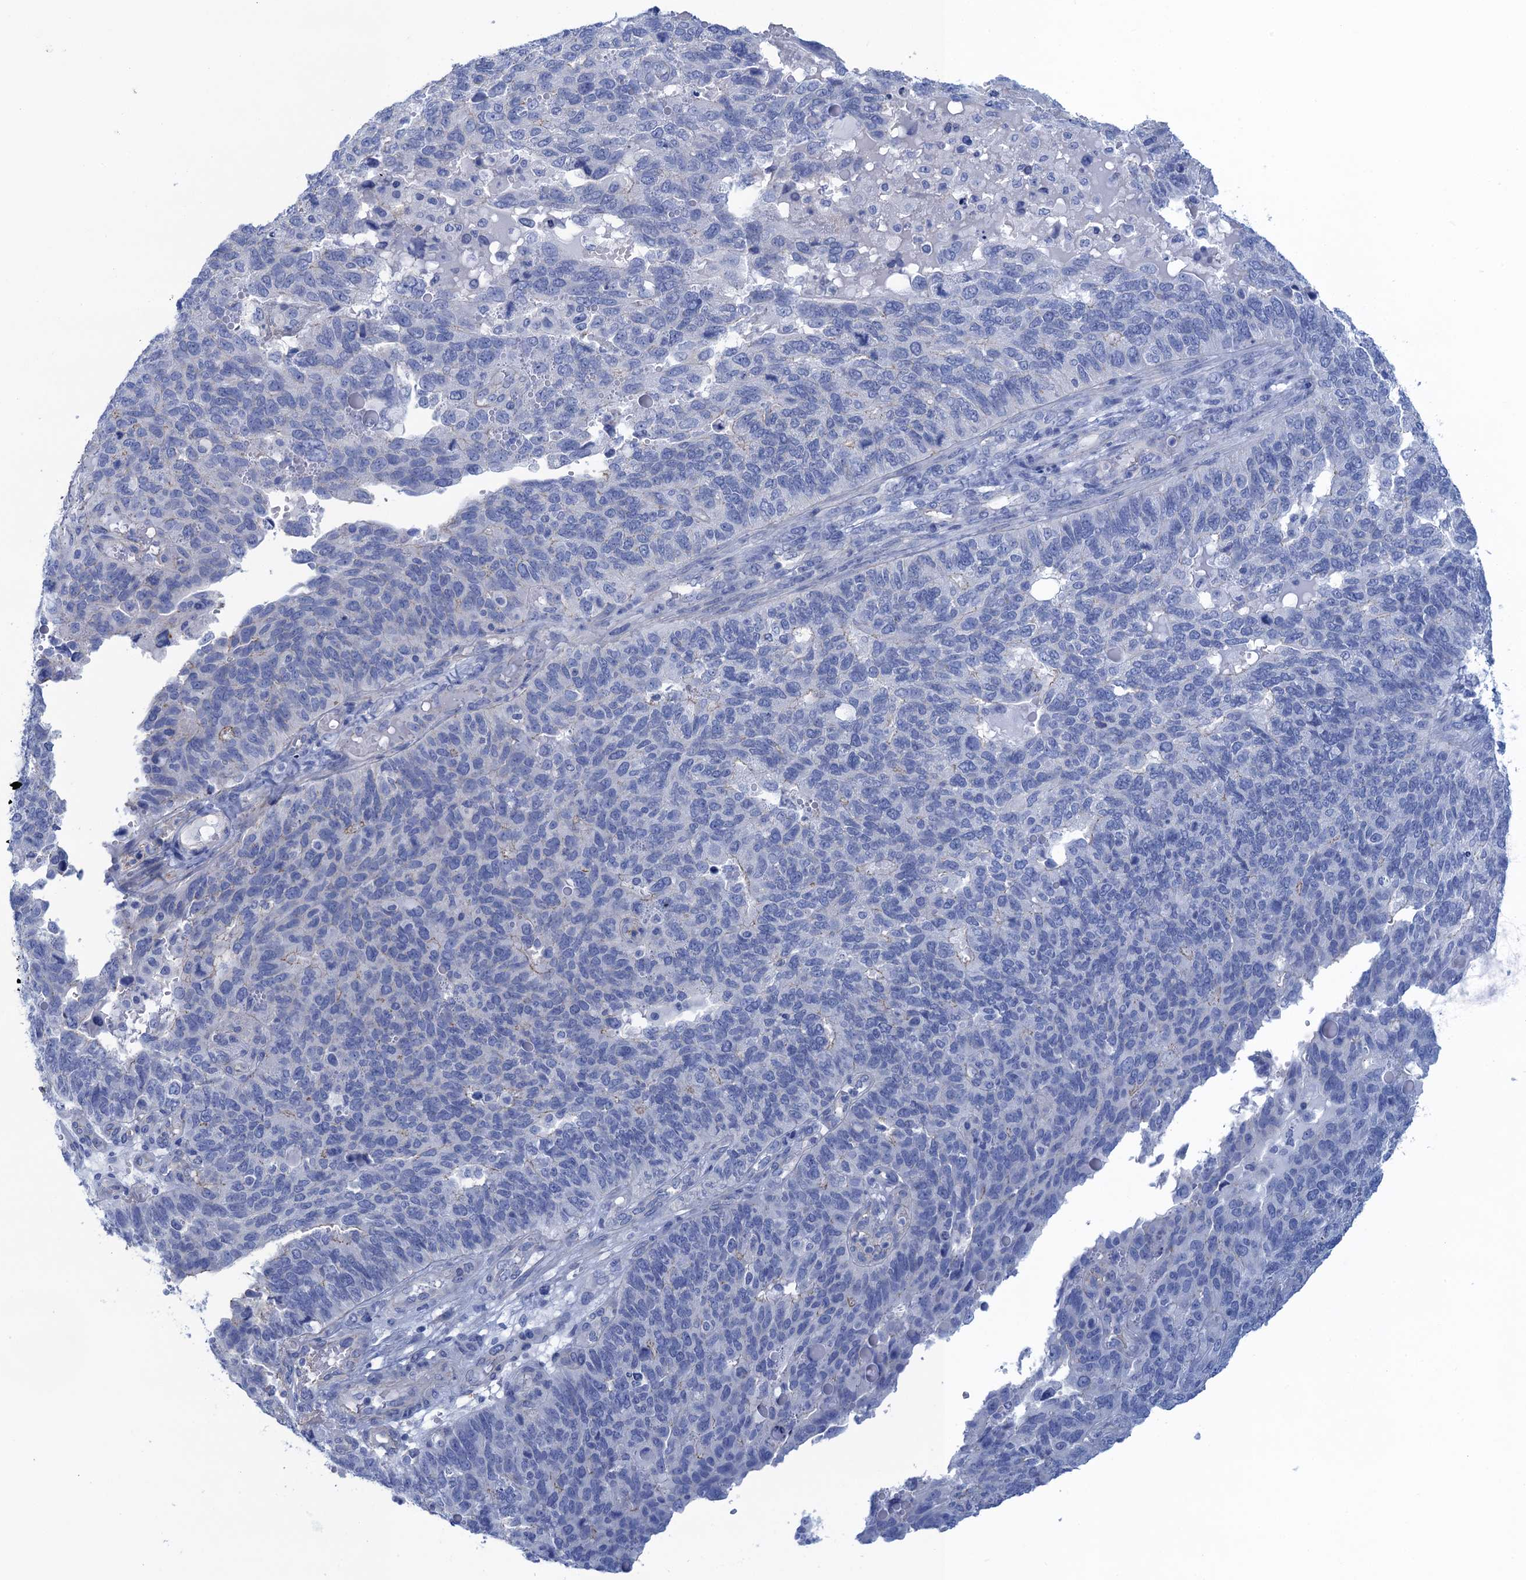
{"staining": {"intensity": "negative", "quantity": "none", "location": "none"}, "tissue": "endometrial cancer", "cell_type": "Tumor cells", "image_type": "cancer", "snomed": [{"axis": "morphology", "description": "Adenocarcinoma, NOS"}, {"axis": "topography", "description": "Endometrium"}], "caption": "IHC of endometrial adenocarcinoma shows no expression in tumor cells.", "gene": "CALML5", "patient": {"sex": "female", "age": 66}}